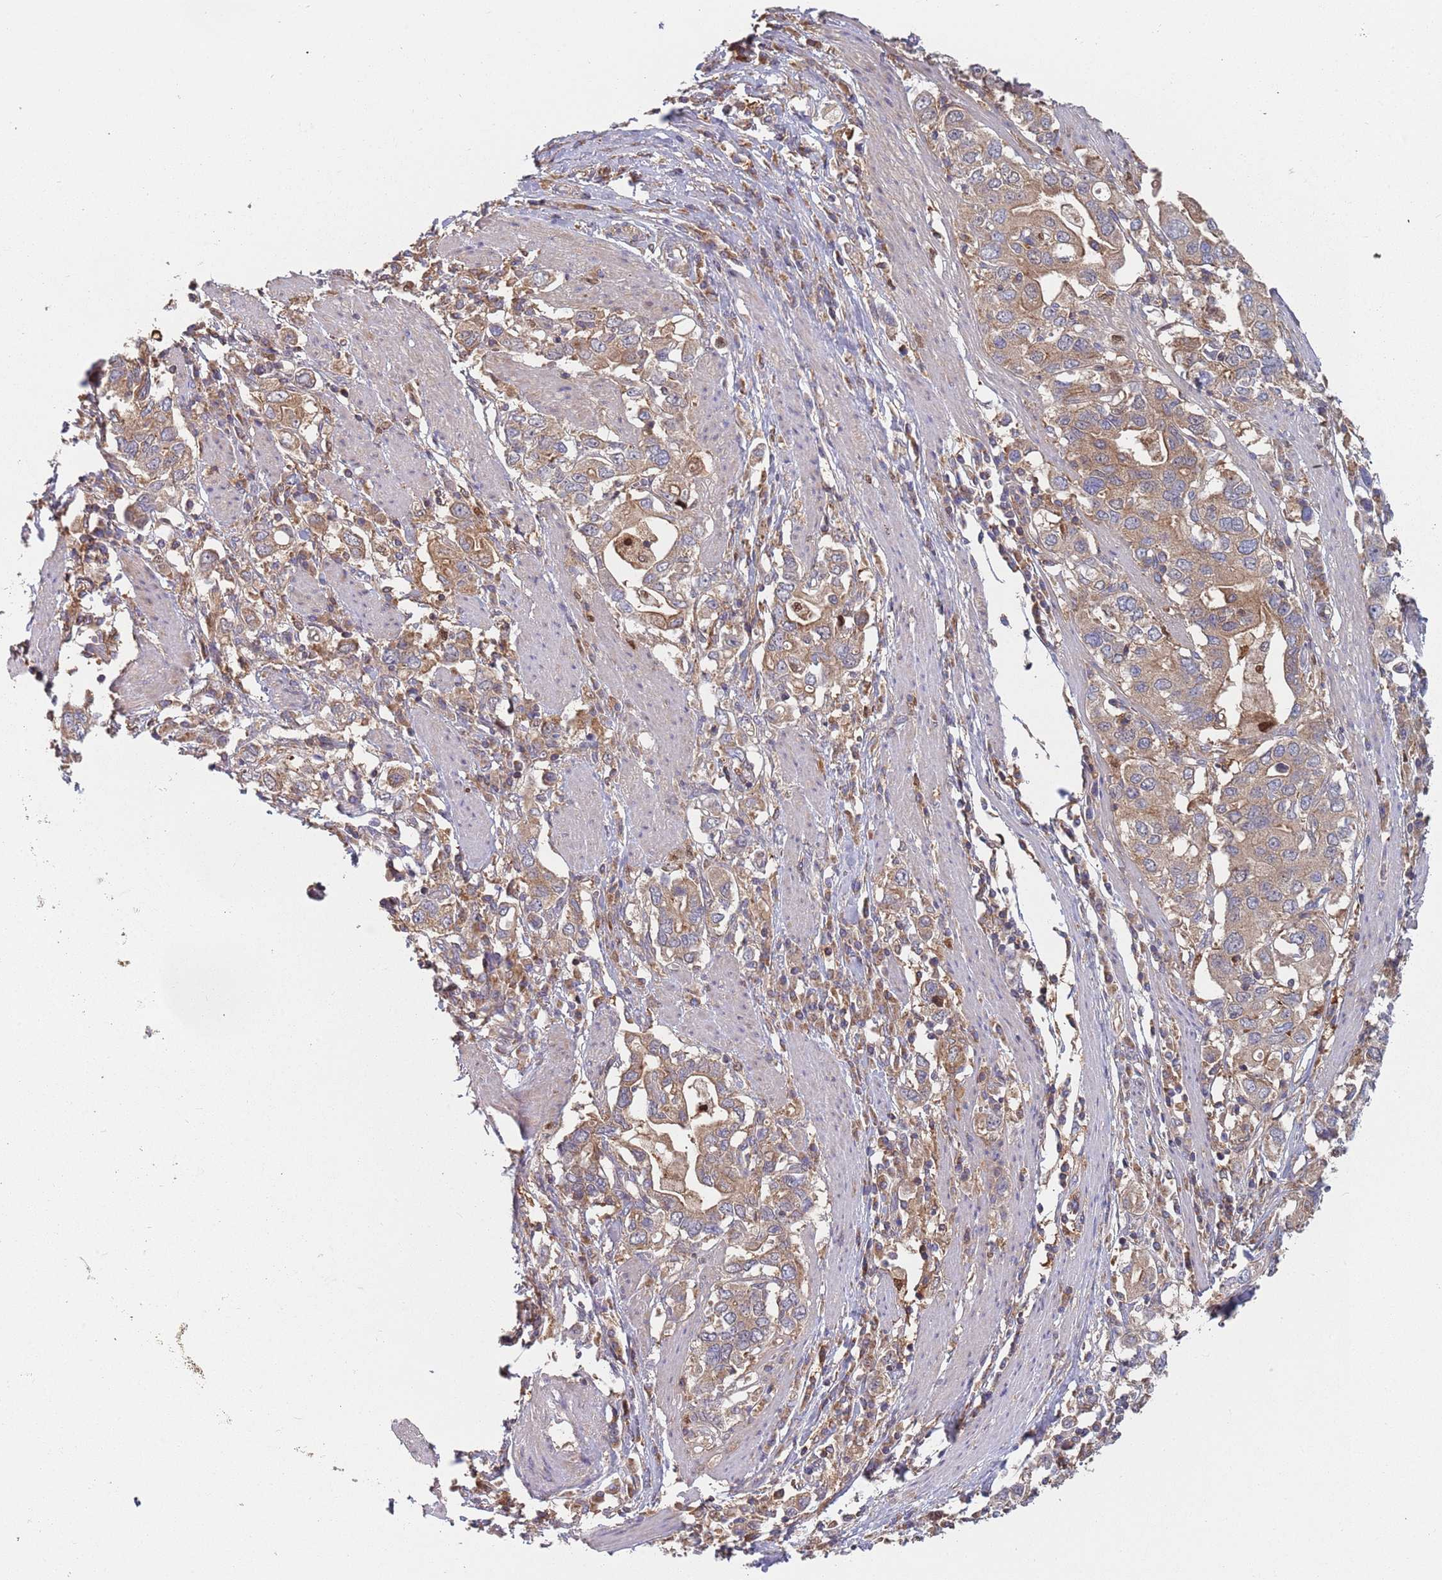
{"staining": {"intensity": "moderate", "quantity": ">75%", "location": "cytoplasmic/membranous"}, "tissue": "stomach cancer", "cell_type": "Tumor cells", "image_type": "cancer", "snomed": [{"axis": "morphology", "description": "Adenocarcinoma, NOS"}, {"axis": "topography", "description": "Stomach, upper"}, {"axis": "topography", "description": "Stomach"}], "caption": "Protein staining of stomach cancer tissue demonstrates moderate cytoplasmic/membranous expression in approximately >75% of tumor cells.", "gene": "GDI2", "patient": {"sex": "male", "age": 62}}